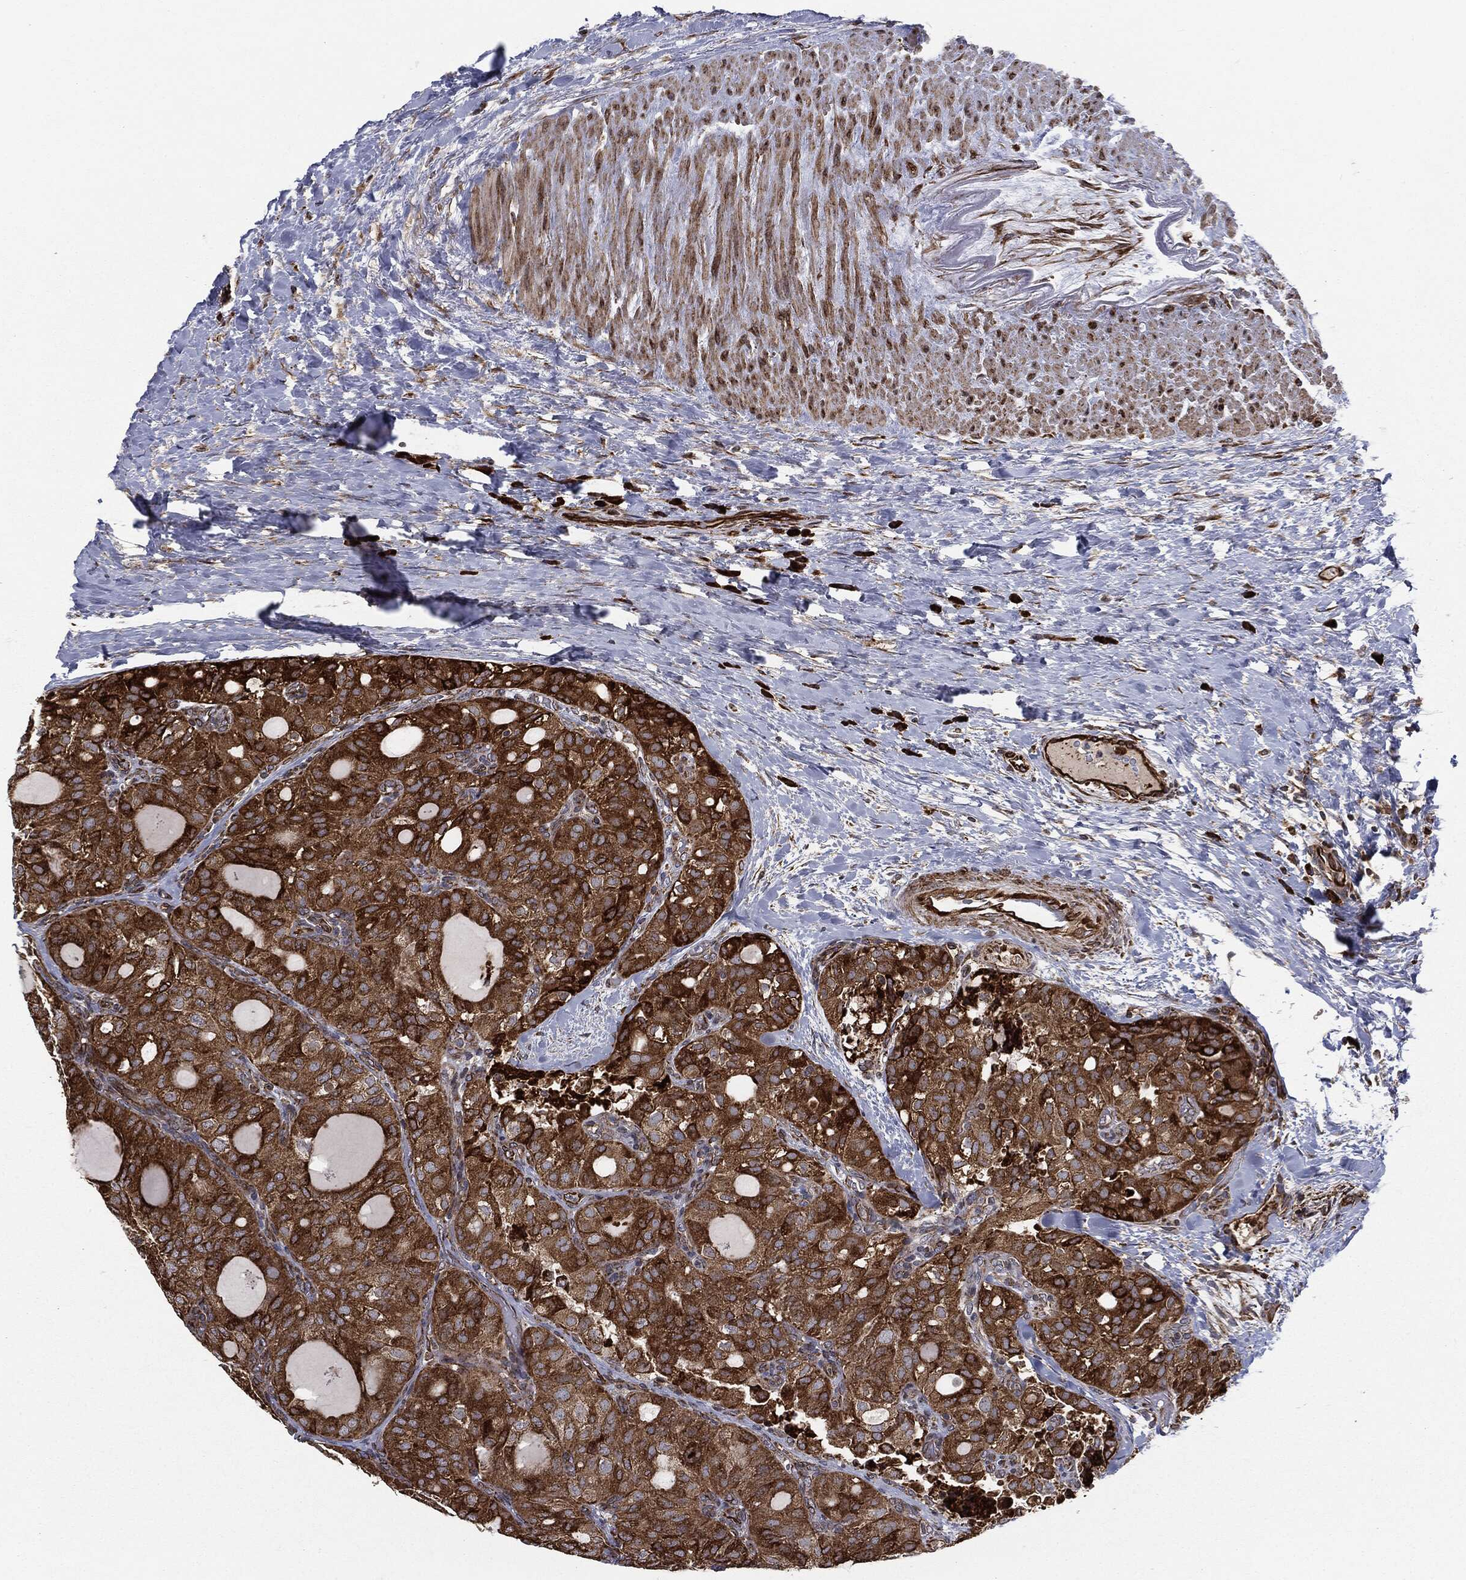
{"staining": {"intensity": "strong", "quantity": ">75%", "location": "cytoplasmic/membranous"}, "tissue": "thyroid cancer", "cell_type": "Tumor cells", "image_type": "cancer", "snomed": [{"axis": "morphology", "description": "Follicular adenoma carcinoma, NOS"}, {"axis": "topography", "description": "Thyroid gland"}], "caption": "IHC micrograph of thyroid cancer stained for a protein (brown), which reveals high levels of strong cytoplasmic/membranous staining in approximately >75% of tumor cells.", "gene": "CYLD", "patient": {"sex": "male", "age": 75}}